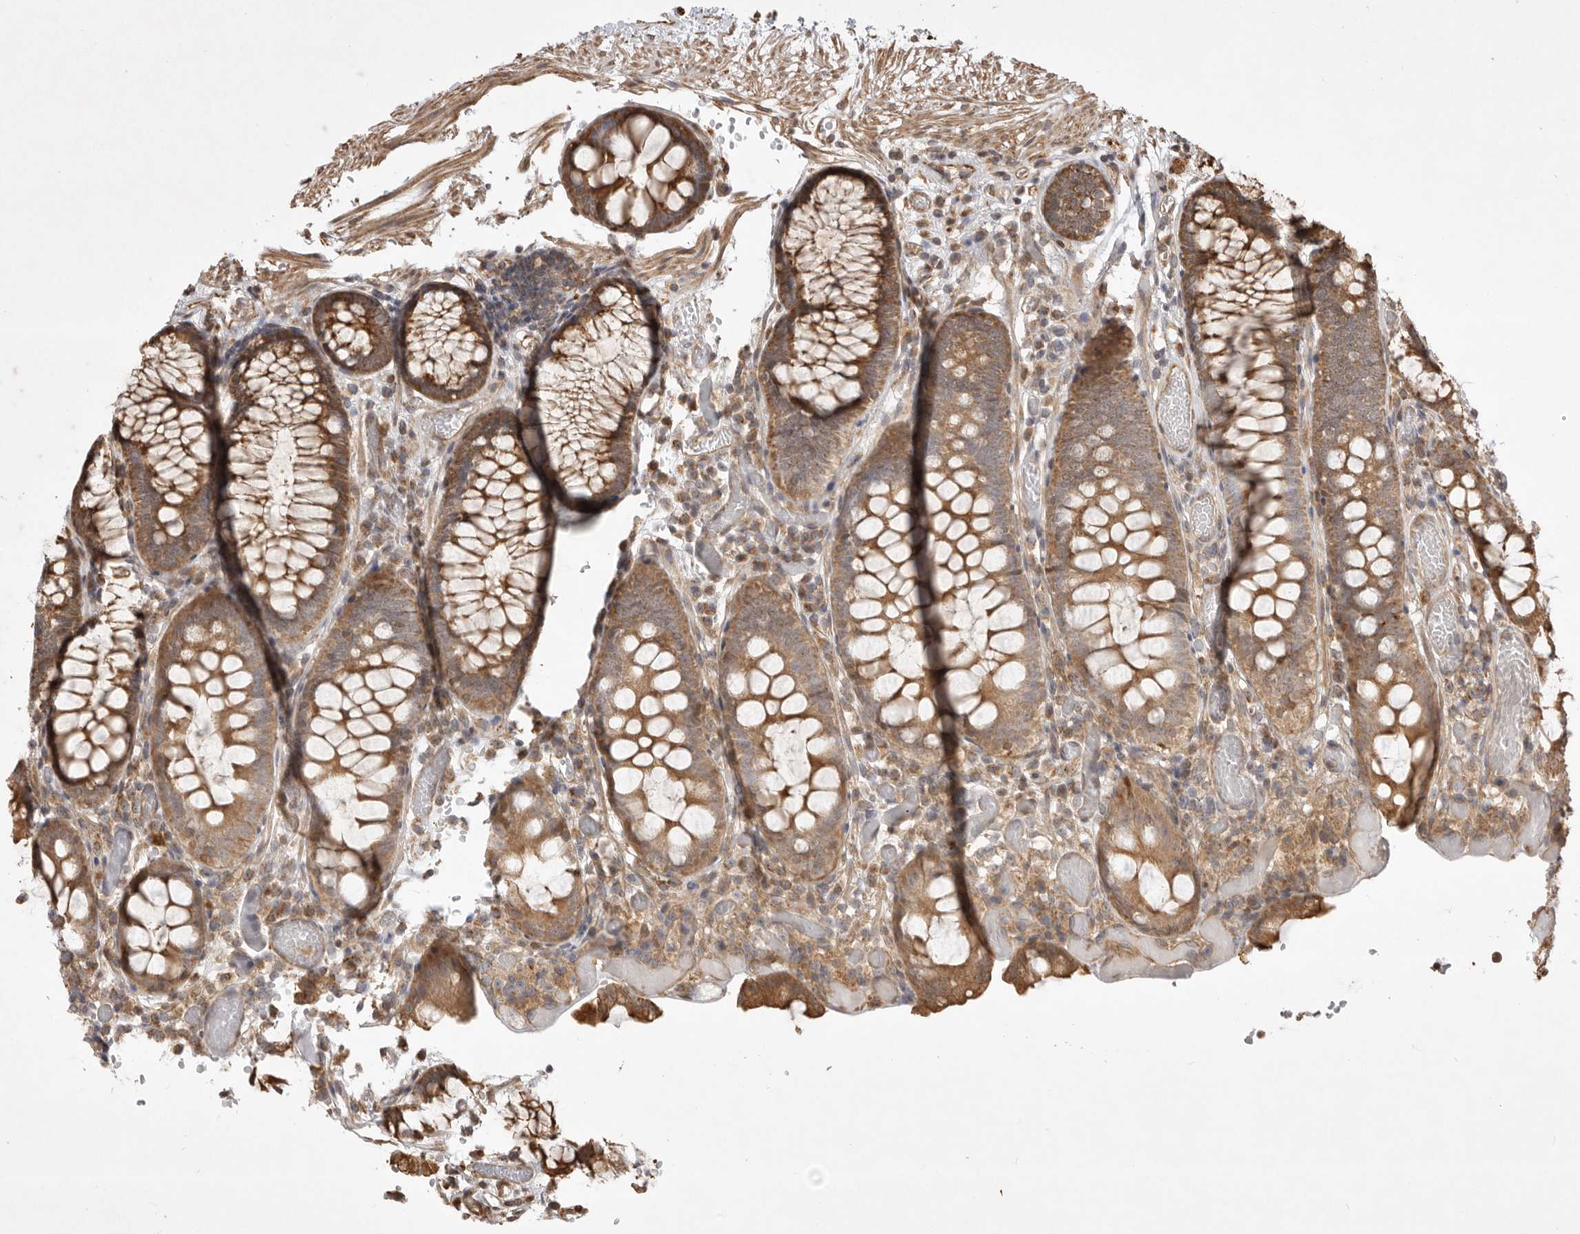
{"staining": {"intensity": "moderate", "quantity": ">75%", "location": "cytoplasmic/membranous"}, "tissue": "colon", "cell_type": "Endothelial cells", "image_type": "normal", "snomed": [{"axis": "morphology", "description": "Normal tissue, NOS"}, {"axis": "topography", "description": "Colon"}], "caption": "A brown stain shows moderate cytoplasmic/membranous expression of a protein in endothelial cells of benign human colon. Nuclei are stained in blue.", "gene": "DPH7", "patient": {"sex": "male", "age": 14}}